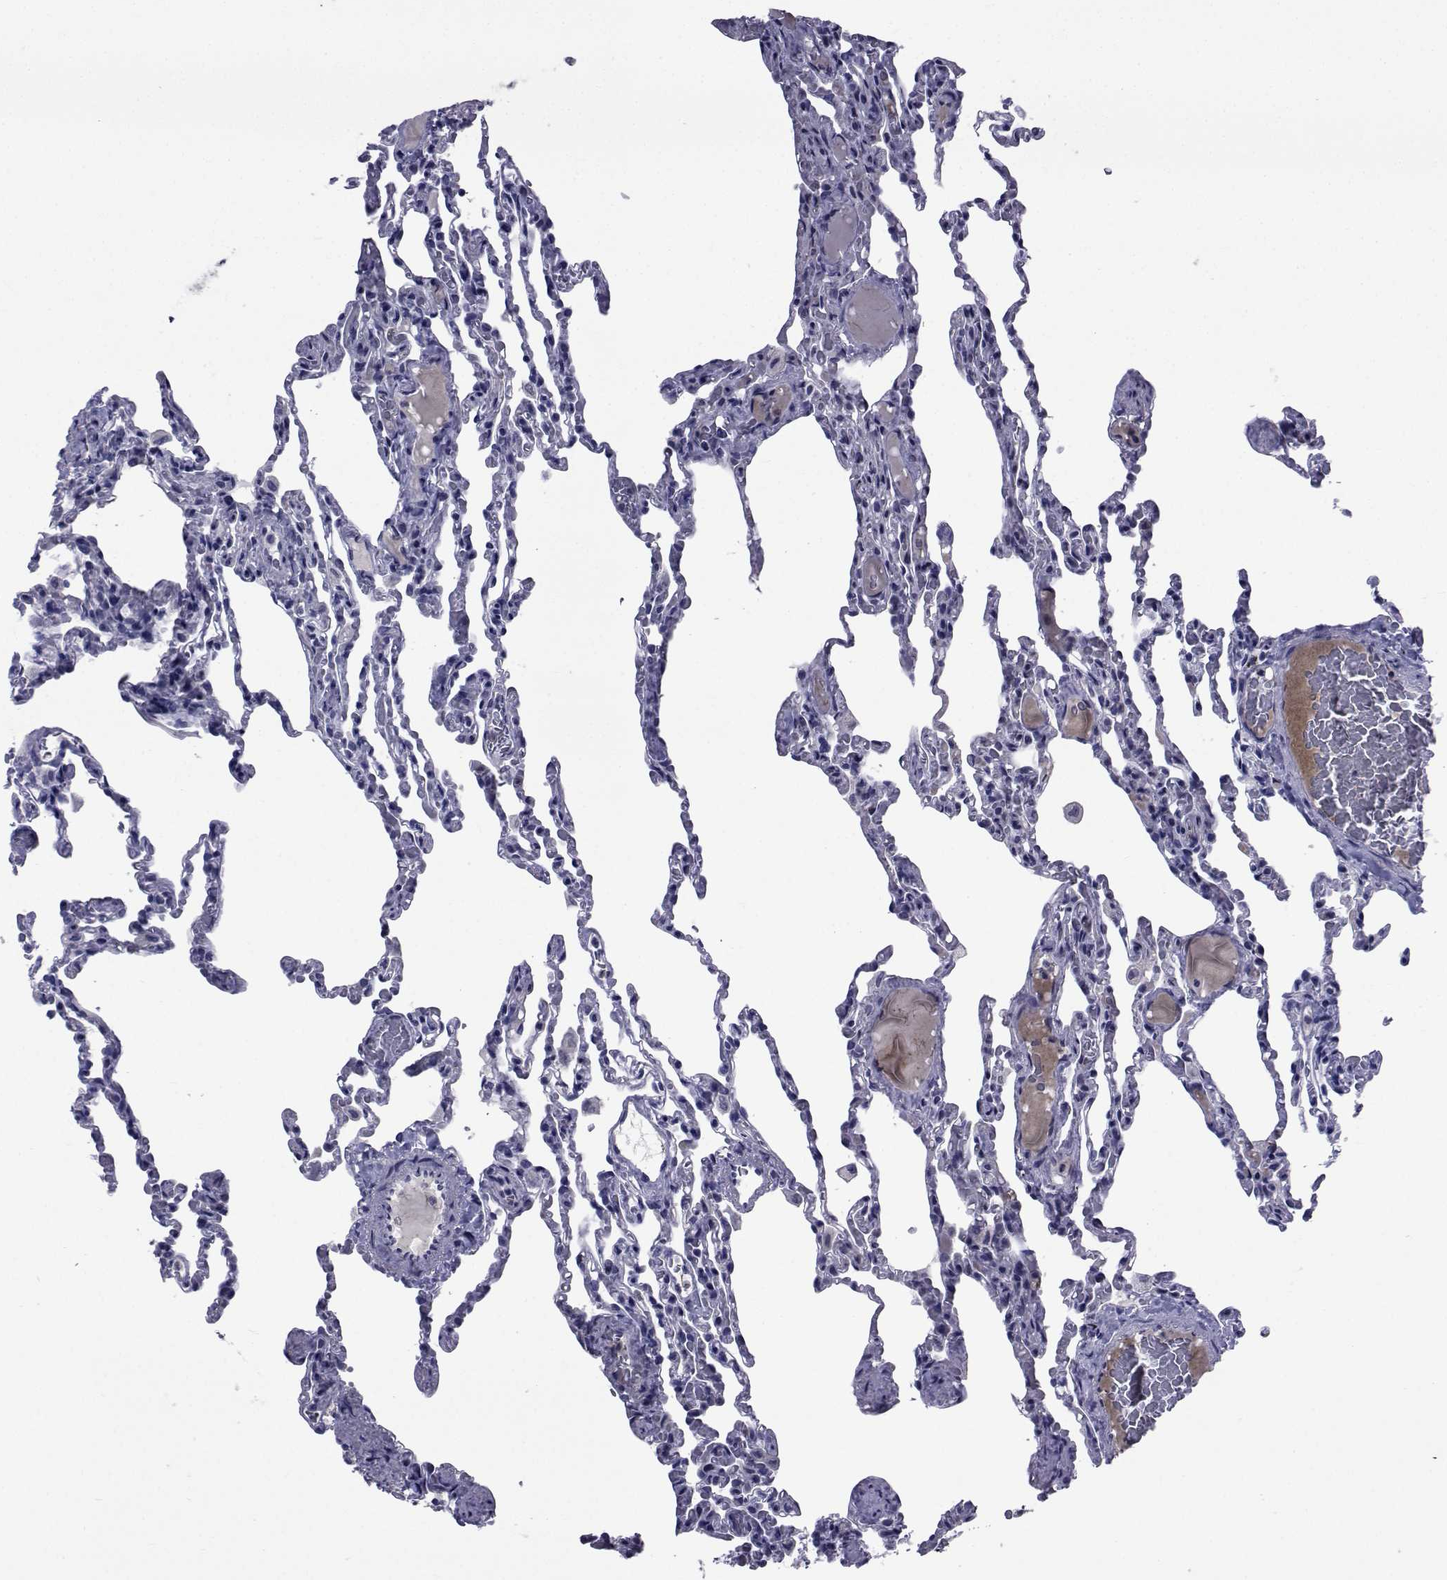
{"staining": {"intensity": "negative", "quantity": "none", "location": "none"}, "tissue": "lung", "cell_type": "Alveolar cells", "image_type": "normal", "snomed": [{"axis": "morphology", "description": "Normal tissue, NOS"}, {"axis": "topography", "description": "Lung"}], "caption": "DAB (3,3'-diaminobenzidine) immunohistochemical staining of normal lung demonstrates no significant staining in alveolar cells. (DAB (3,3'-diaminobenzidine) IHC with hematoxylin counter stain).", "gene": "SEMA5B", "patient": {"sex": "female", "age": 43}}